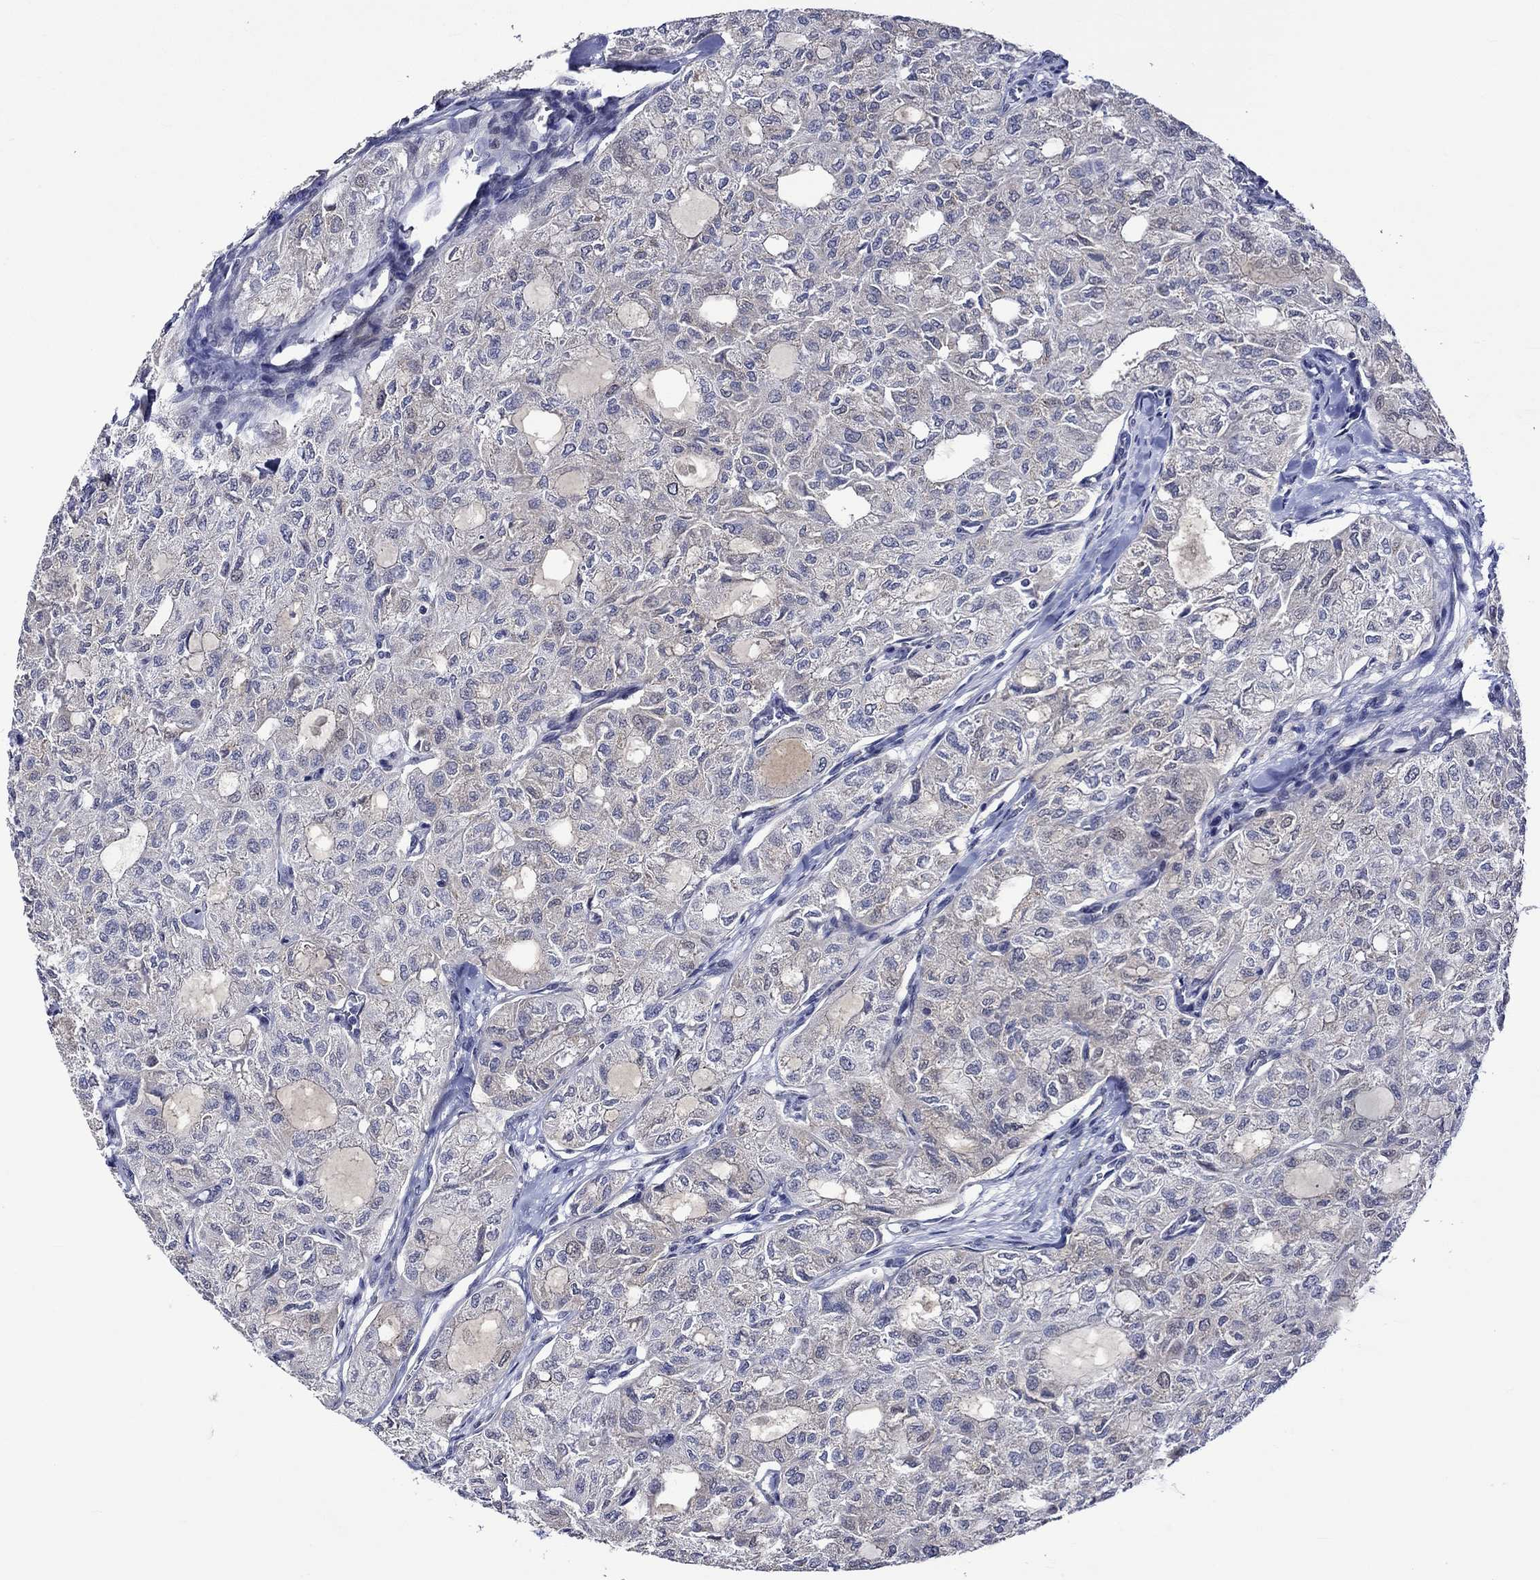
{"staining": {"intensity": "negative", "quantity": "none", "location": "none"}, "tissue": "thyroid cancer", "cell_type": "Tumor cells", "image_type": "cancer", "snomed": [{"axis": "morphology", "description": "Follicular adenoma carcinoma, NOS"}, {"axis": "topography", "description": "Thyroid gland"}], "caption": "The micrograph reveals no significant staining in tumor cells of thyroid cancer (follicular adenoma carcinoma). The staining was performed using DAB (3,3'-diaminobenzidine) to visualize the protein expression in brown, while the nuclei were stained in blue with hematoxylin (Magnification: 20x).", "gene": "DDX3Y", "patient": {"sex": "male", "age": 75}}